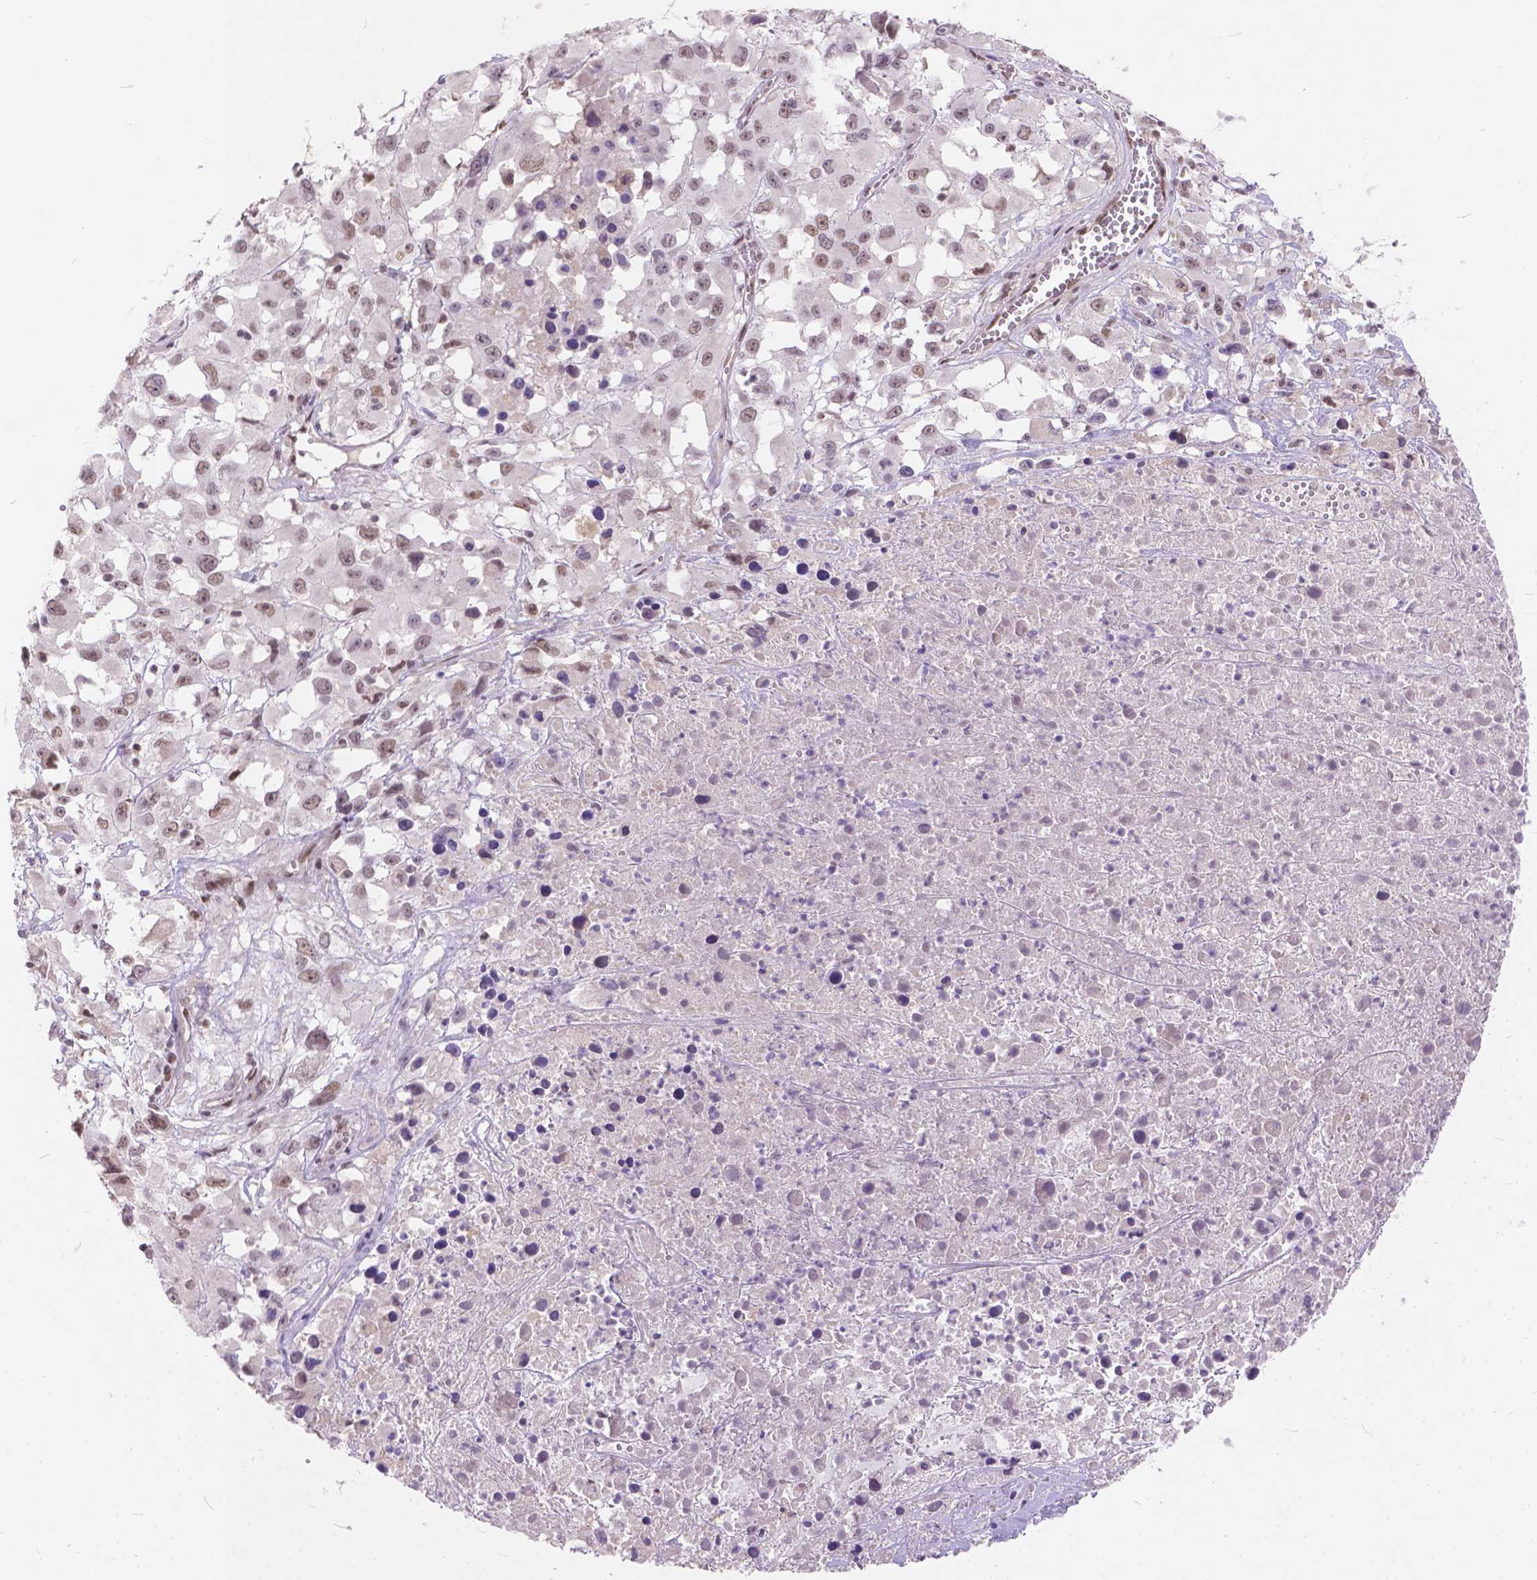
{"staining": {"intensity": "weak", "quantity": ">75%", "location": "nuclear"}, "tissue": "melanoma", "cell_type": "Tumor cells", "image_type": "cancer", "snomed": [{"axis": "morphology", "description": "Malignant melanoma, Metastatic site"}, {"axis": "topography", "description": "Soft tissue"}], "caption": "A brown stain highlights weak nuclear positivity of a protein in human malignant melanoma (metastatic site) tumor cells.", "gene": "FAM53A", "patient": {"sex": "male", "age": 50}}